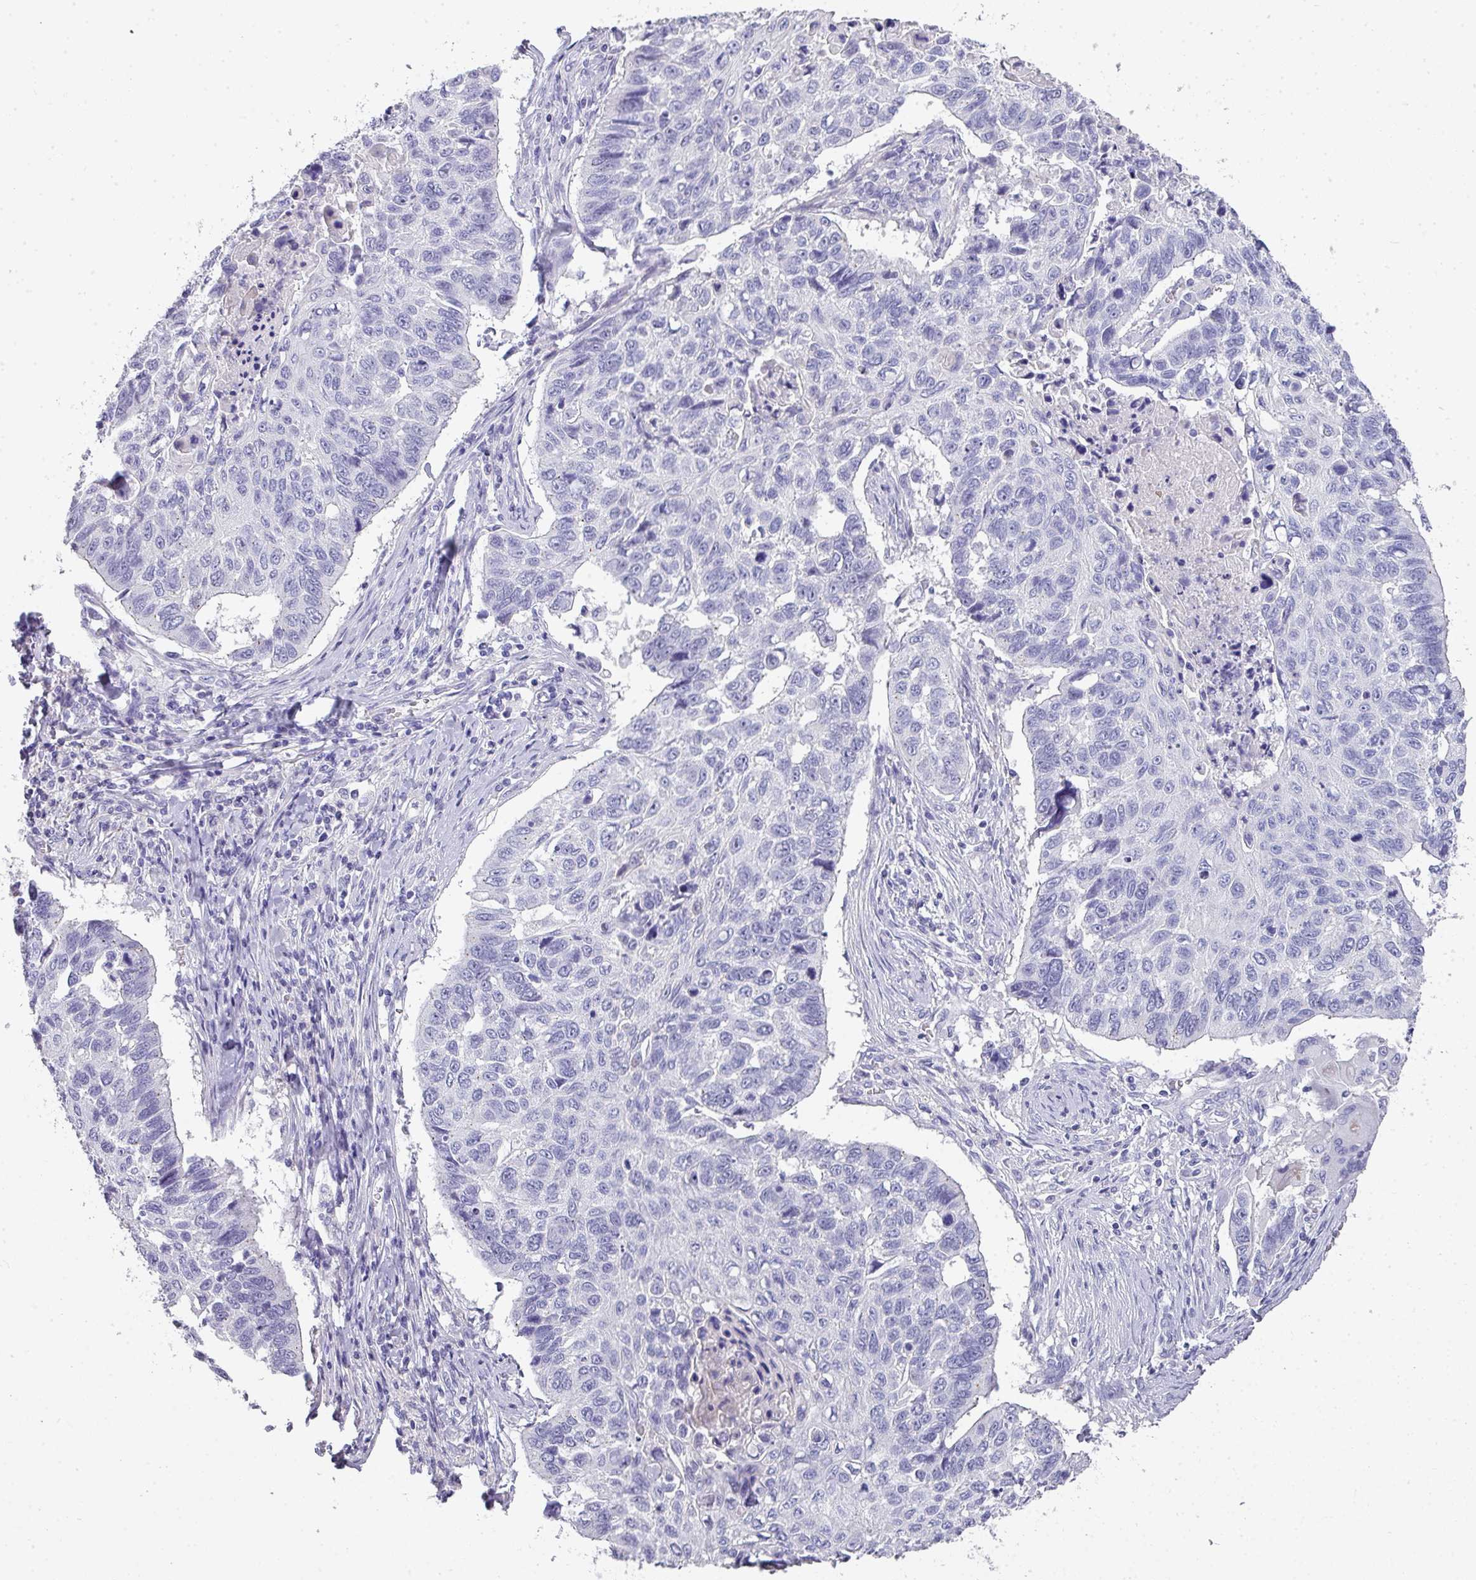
{"staining": {"intensity": "negative", "quantity": "none", "location": "none"}, "tissue": "lung cancer", "cell_type": "Tumor cells", "image_type": "cancer", "snomed": [{"axis": "morphology", "description": "Squamous cell carcinoma, NOS"}, {"axis": "topography", "description": "Lung"}], "caption": "Tumor cells show no significant expression in lung cancer (squamous cell carcinoma).", "gene": "GLI4", "patient": {"sex": "male", "age": 62}}